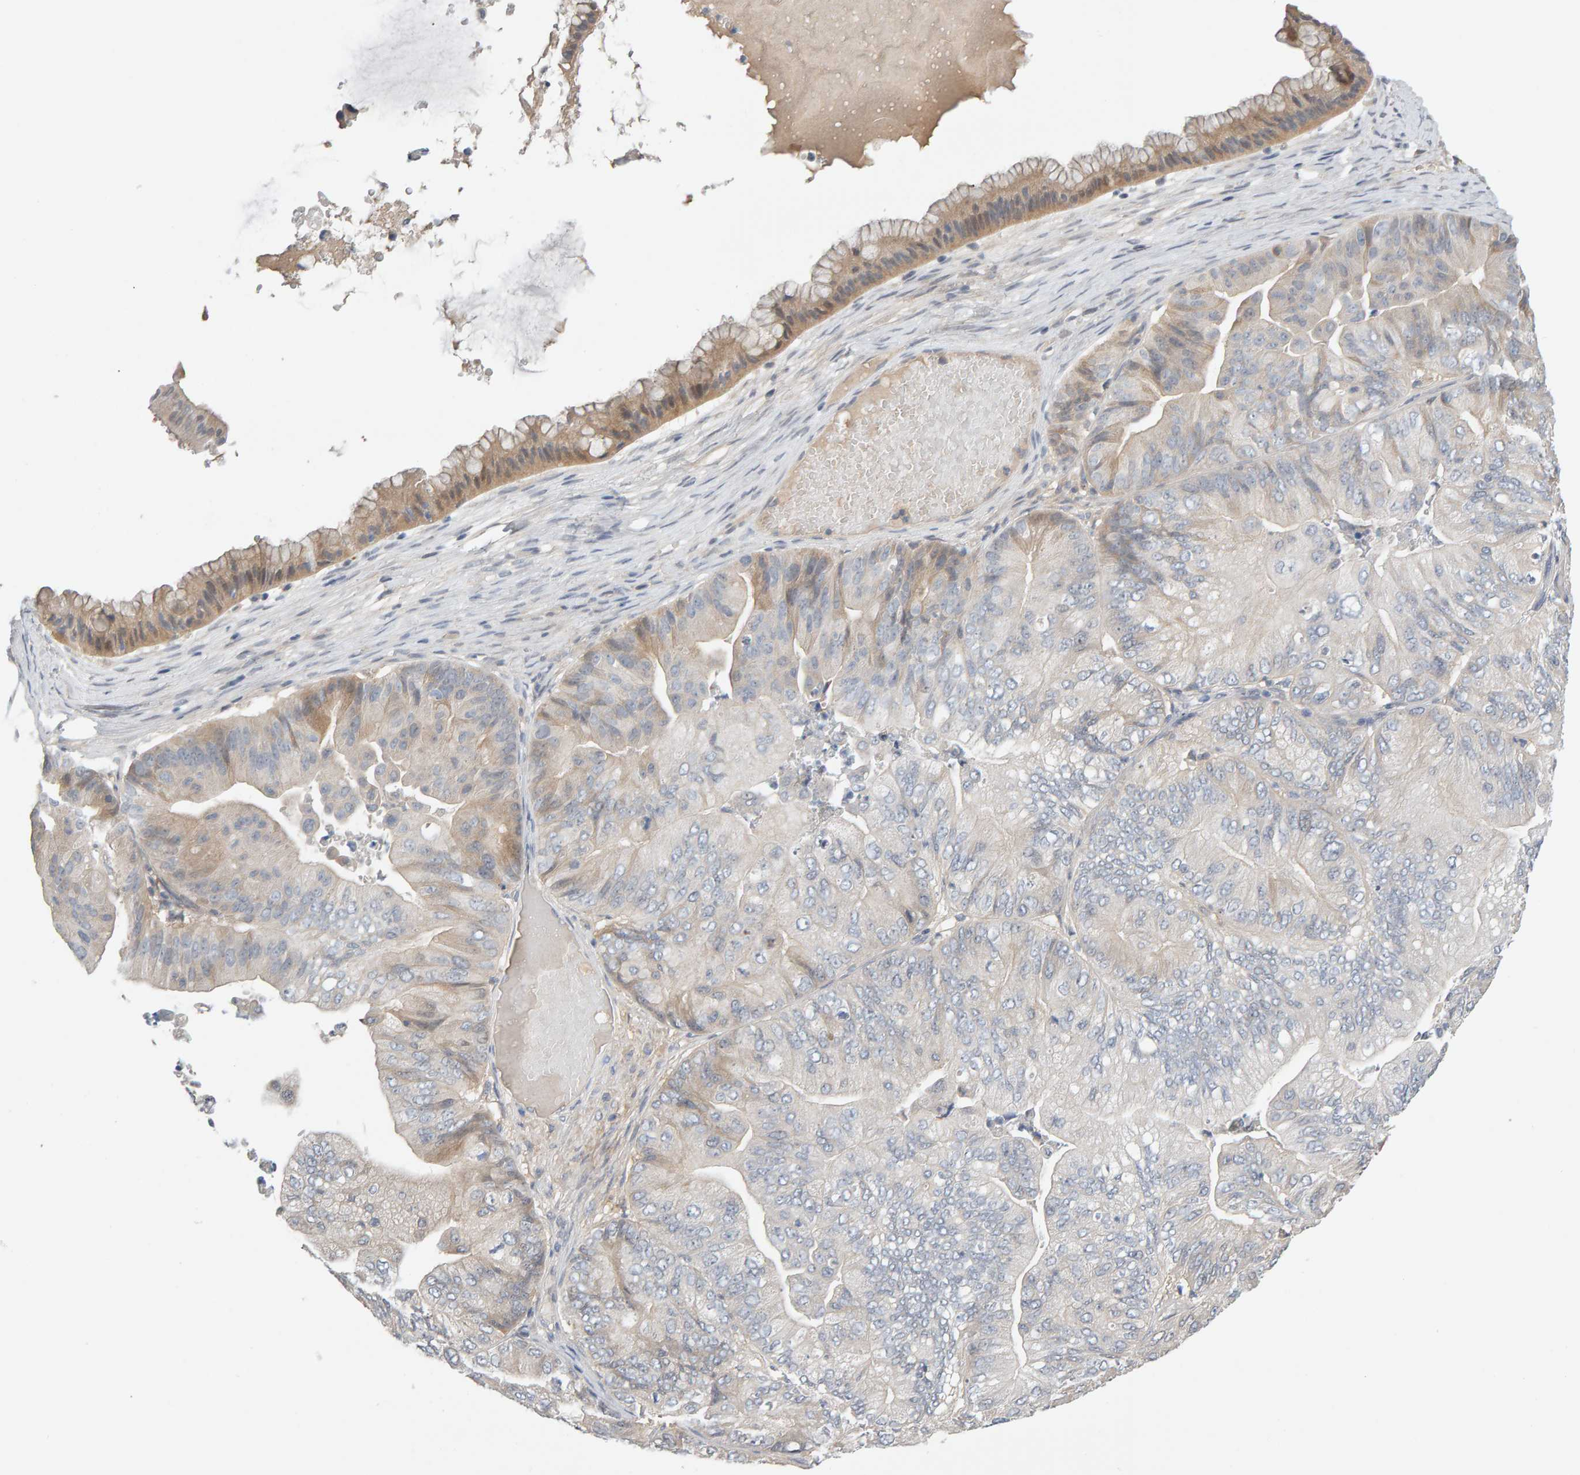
{"staining": {"intensity": "moderate", "quantity": "<25%", "location": "cytoplasmic/membranous"}, "tissue": "ovarian cancer", "cell_type": "Tumor cells", "image_type": "cancer", "snomed": [{"axis": "morphology", "description": "Cystadenocarcinoma, mucinous, NOS"}, {"axis": "topography", "description": "Ovary"}], "caption": "Ovarian cancer stained with immunohistochemistry (IHC) displays moderate cytoplasmic/membranous staining in about <25% of tumor cells.", "gene": "GFUS", "patient": {"sex": "female", "age": 61}}